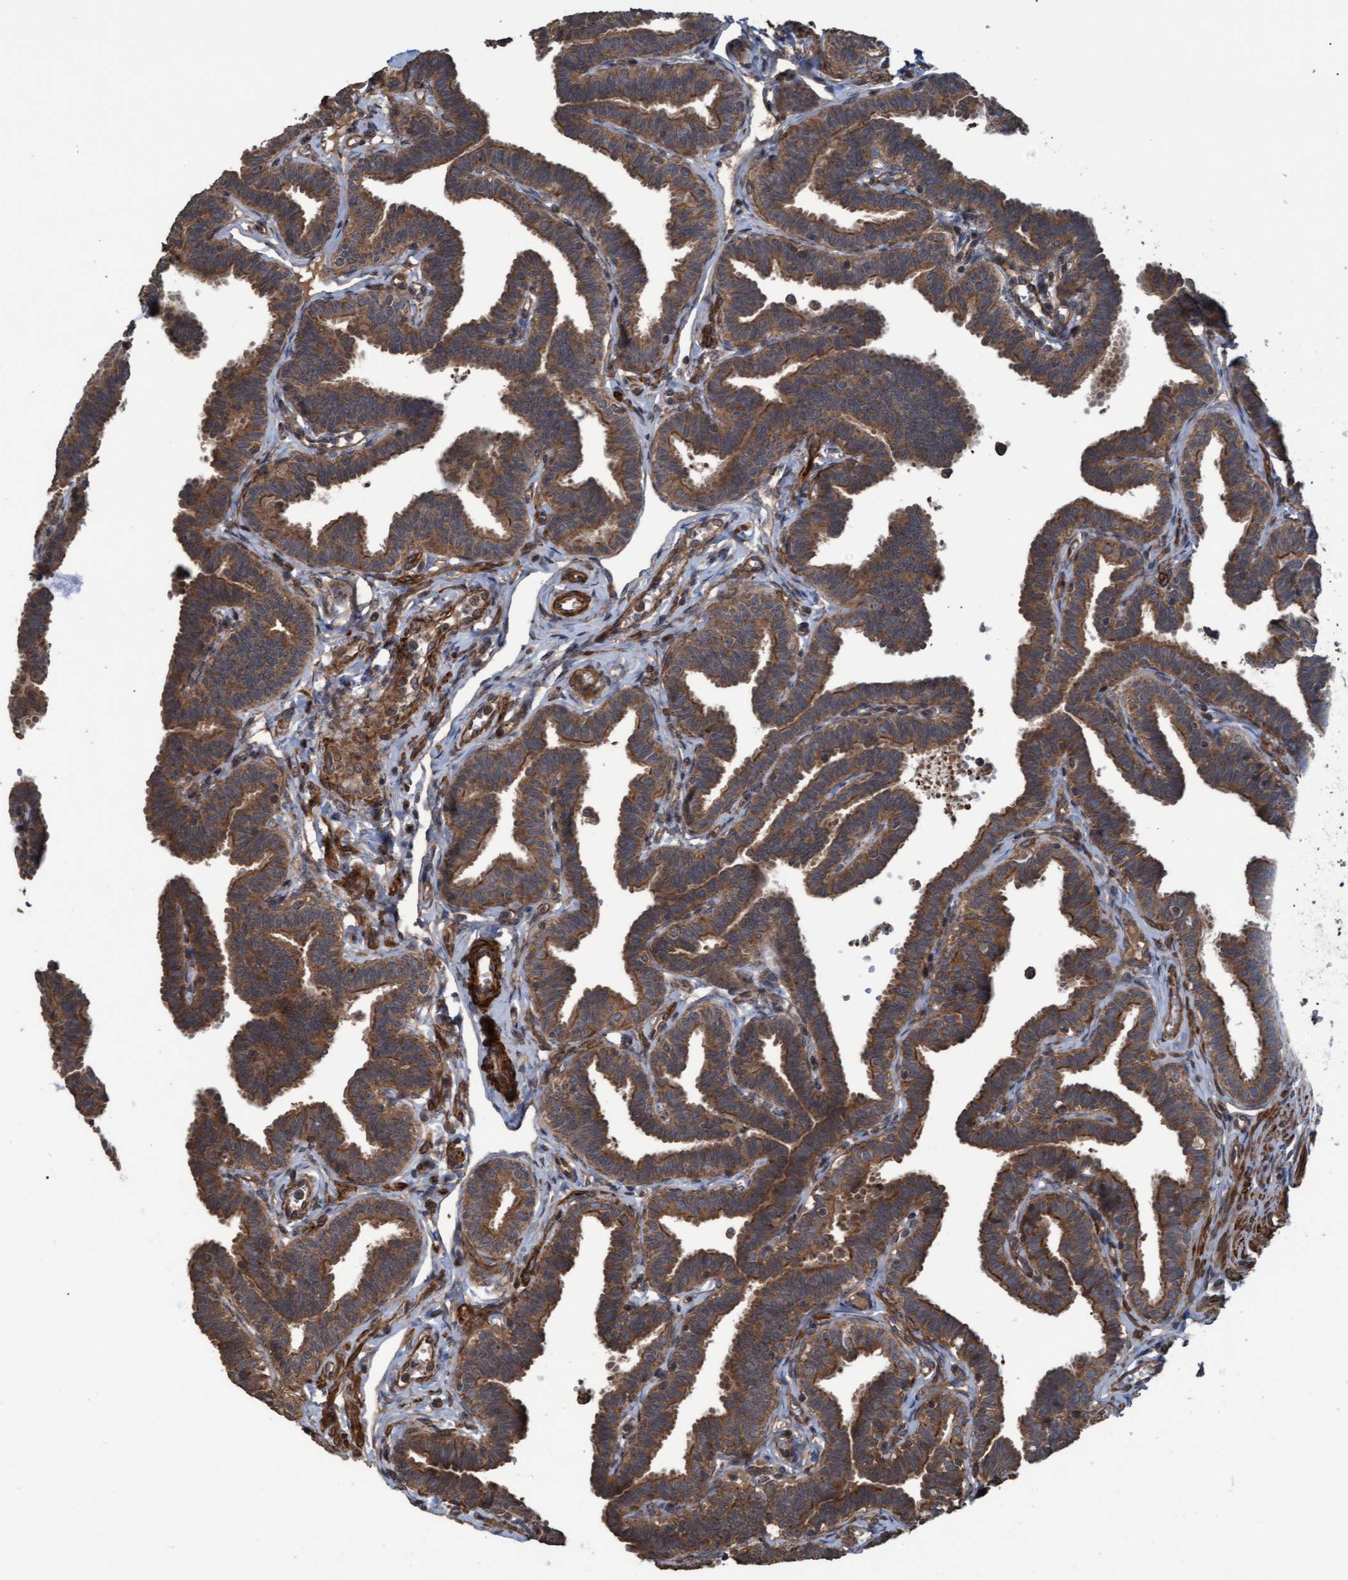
{"staining": {"intensity": "moderate", "quantity": ">75%", "location": "cytoplasmic/membranous"}, "tissue": "fallopian tube", "cell_type": "Glandular cells", "image_type": "normal", "snomed": [{"axis": "morphology", "description": "Normal tissue, NOS"}, {"axis": "topography", "description": "Fallopian tube"}, {"axis": "topography", "description": "Ovary"}], "caption": "Brown immunohistochemical staining in unremarkable human fallopian tube displays moderate cytoplasmic/membranous positivity in about >75% of glandular cells.", "gene": "GGT6", "patient": {"sex": "female", "age": 23}}